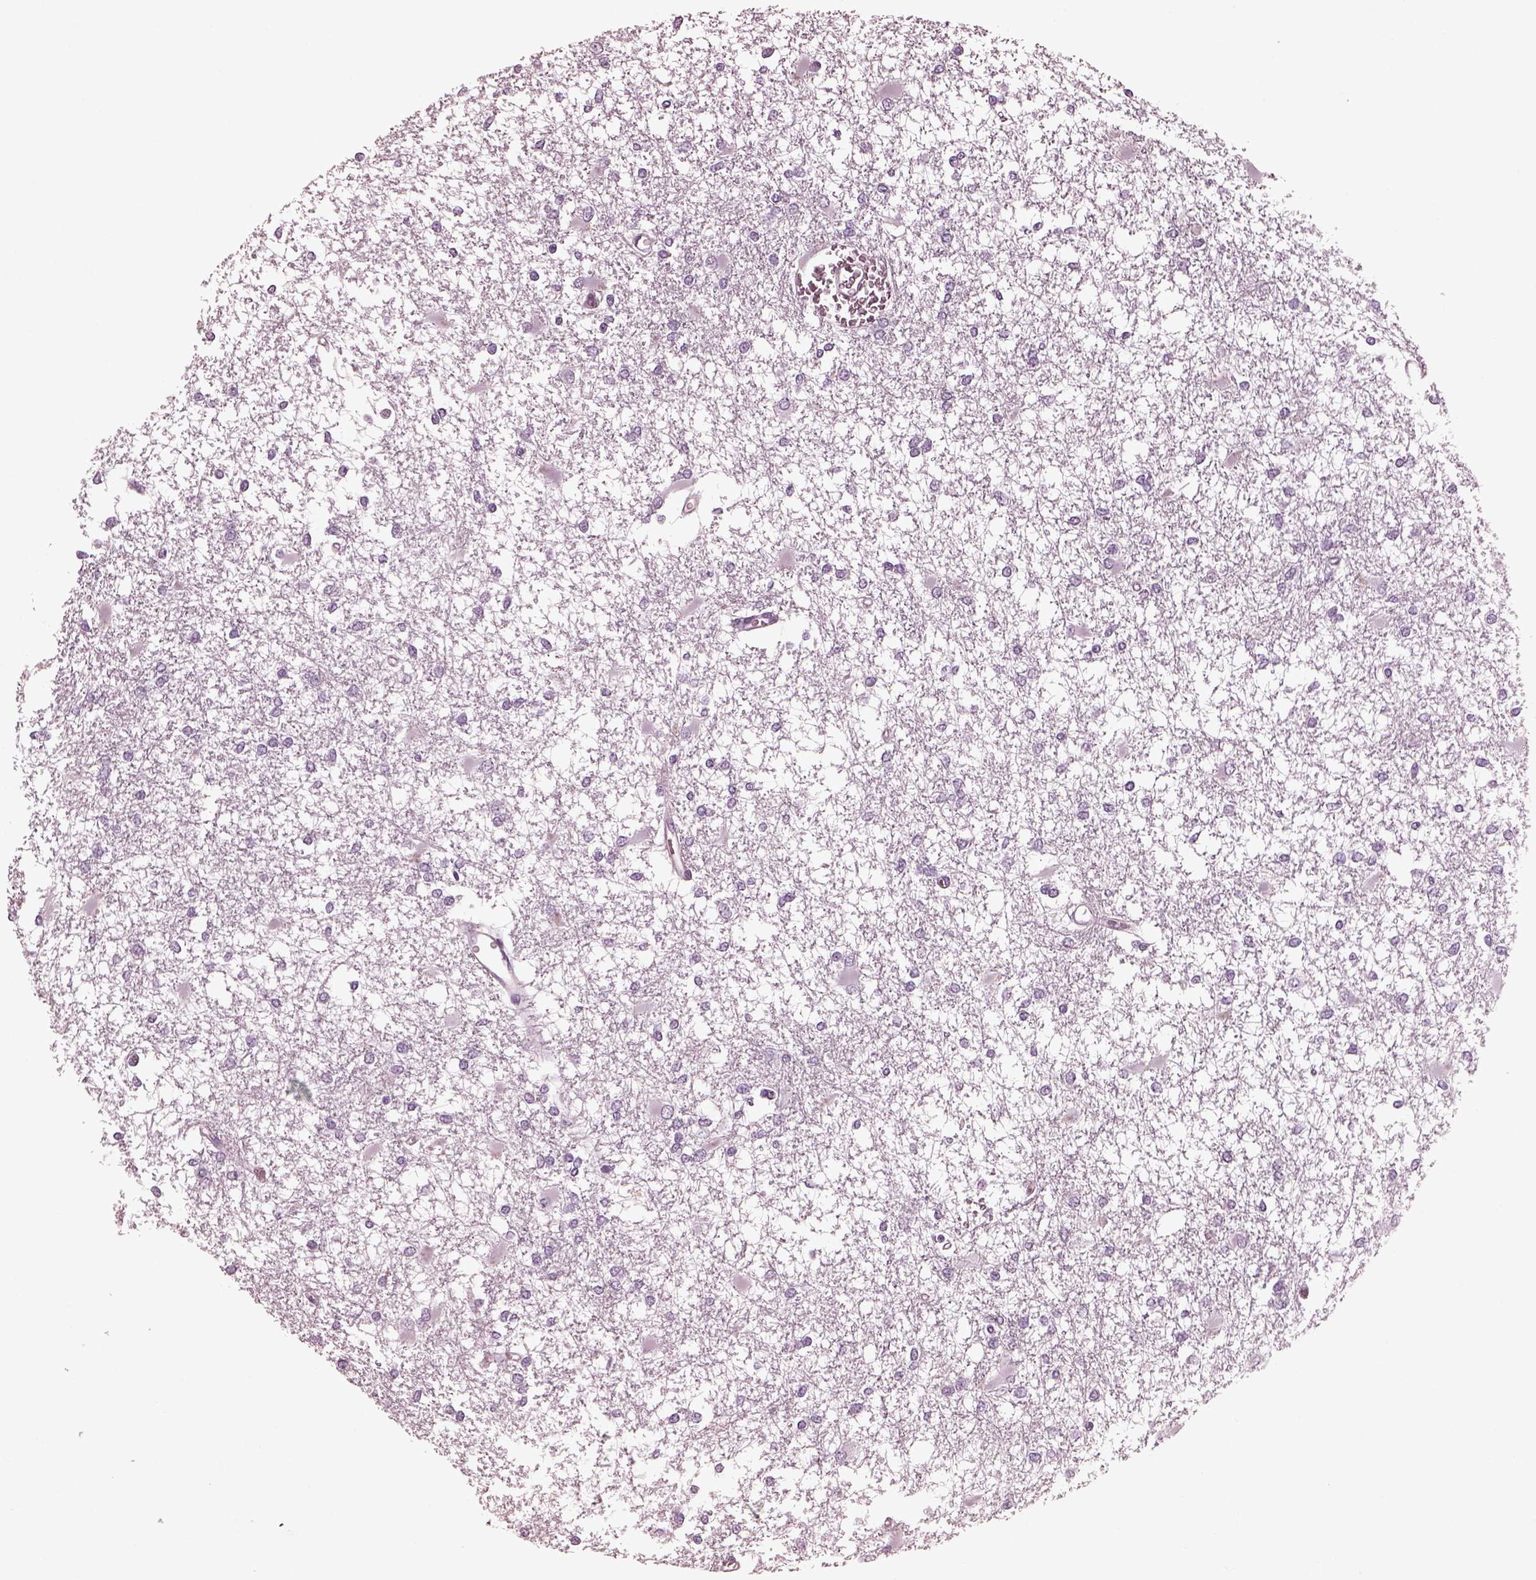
{"staining": {"intensity": "negative", "quantity": "none", "location": "none"}, "tissue": "glioma", "cell_type": "Tumor cells", "image_type": "cancer", "snomed": [{"axis": "morphology", "description": "Glioma, malignant, High grade"}, {"axis": "topography", "description": "Cerebral cortex"}], "caption": "This is an immunohistochemistry micrograph of malignant high-grade glioma. There is no staining in tumor cells.", "gene": "CGA", "patient": {"sex": "male", "age": 79}}